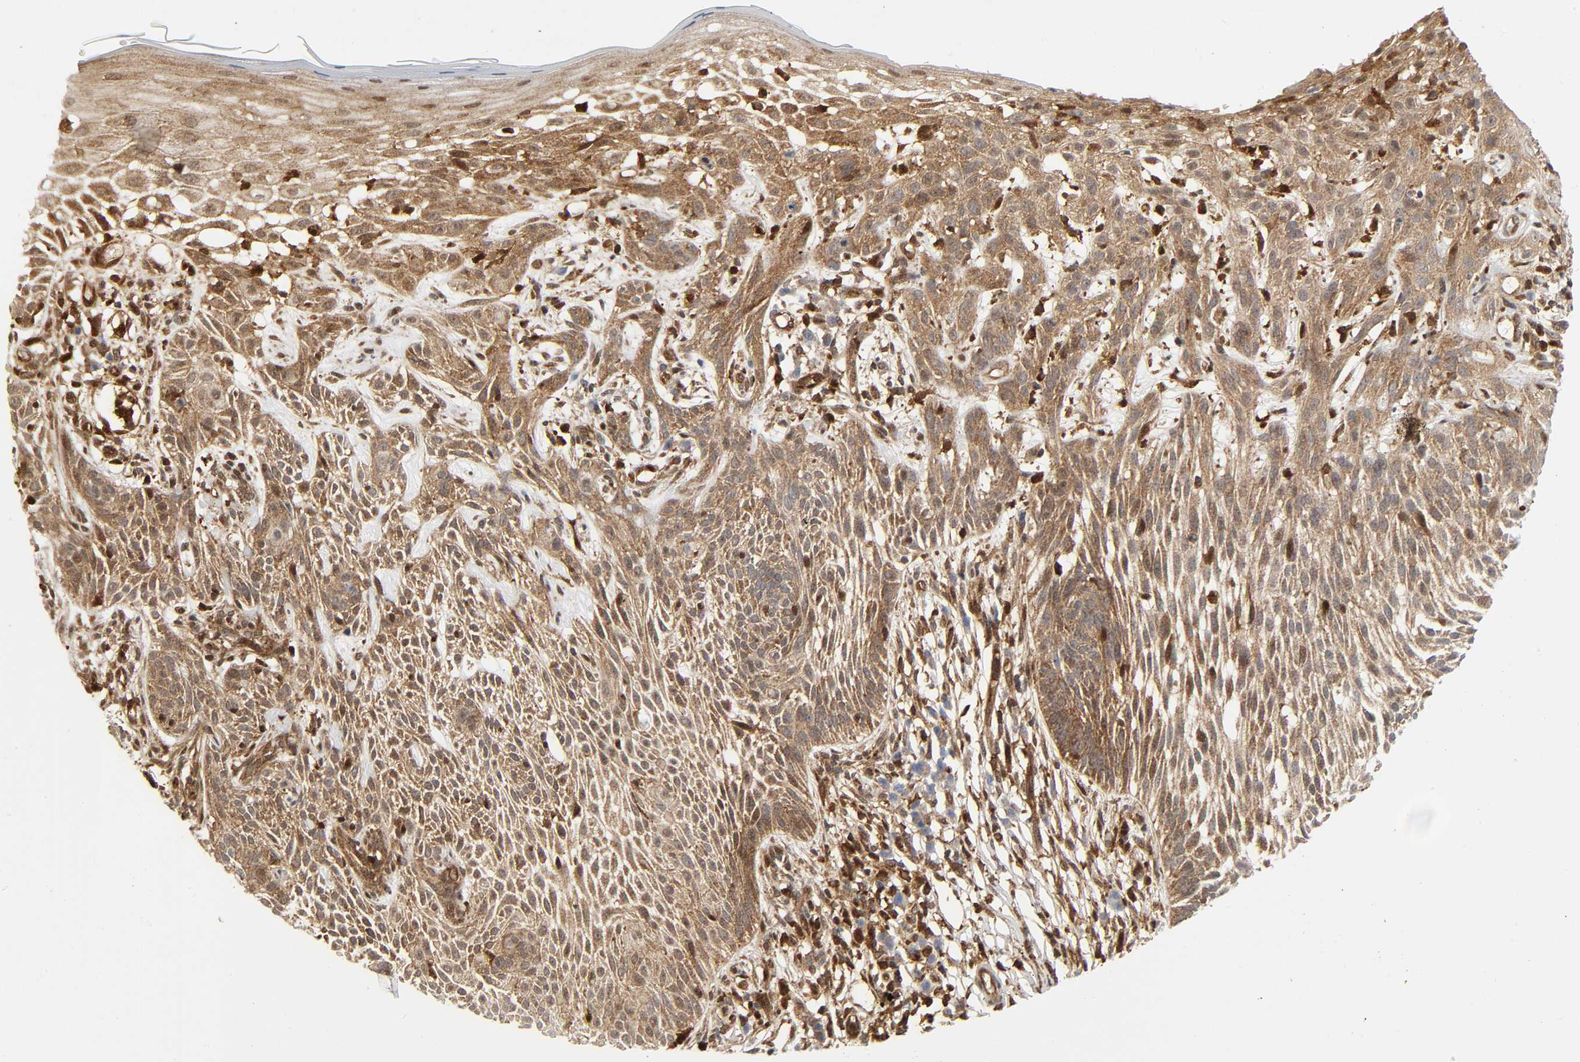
{"staining": {"intensity": "moderate", "quantity": ">75%", "location": "cytoplasmic/membranous"}, "tissue": "skin cancer", "cell_type": "Tumor cells", "image_type": "cancer", "snomed": [{"axis": "morphology", "description": "Normal tissue, NOS"}, {"axis": "morphology", "description": "Basal cell carcinoma"}, {"axis": "topography", "description": "Skin"}], "caption": "Immunohistochemistry histopathology image of human skin basal cell carcinoma stained for a protein (brown), which demonstrates medium levels of moderate cytoplasmic/membranous staining in approximately >75% of tumor cells.", "gene": "MAPK1", "patient": {"sex": "female", "age": 69}}